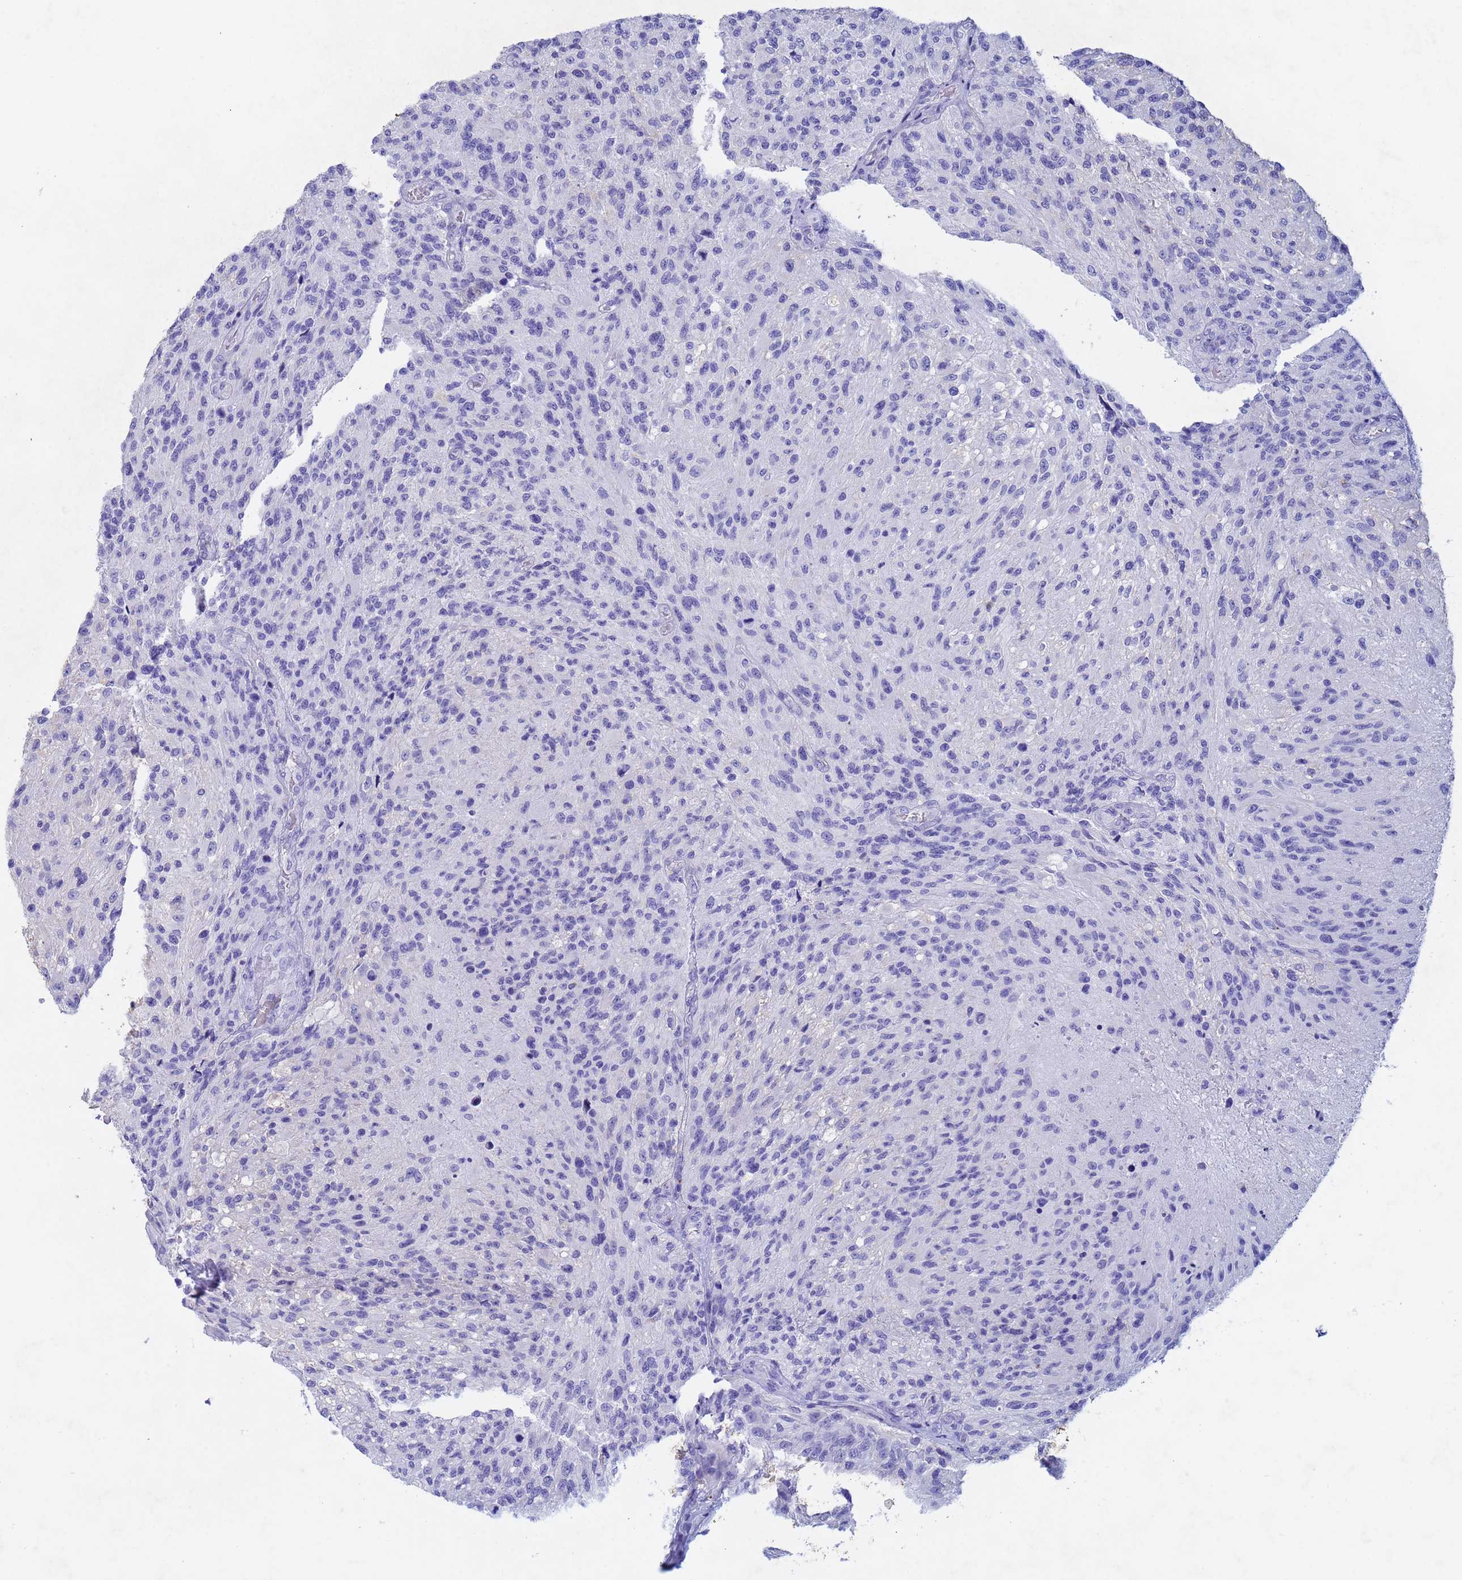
{"staining": {"intensity": "negative", "quantity": "none", "location": "none"}, "tissue": "glioma", "cell_type": "Tumor cells", "image_type": "cancer", "snomed": [{"axis": "morphology", "description": "Normal tissue, NOS"}, {"axis": "morphology", "description": "Glioma, malignant, High grade"}, {"axis": "topography", "description": "Cerebral cortex"}], "caption": "This is a micrograph of immunohistochemistry staining of high-grade glioma (malignant), which shows no expression in tumor cells.", "gene": "CSTB", "patient": {"sex": "male", "age": 56}}